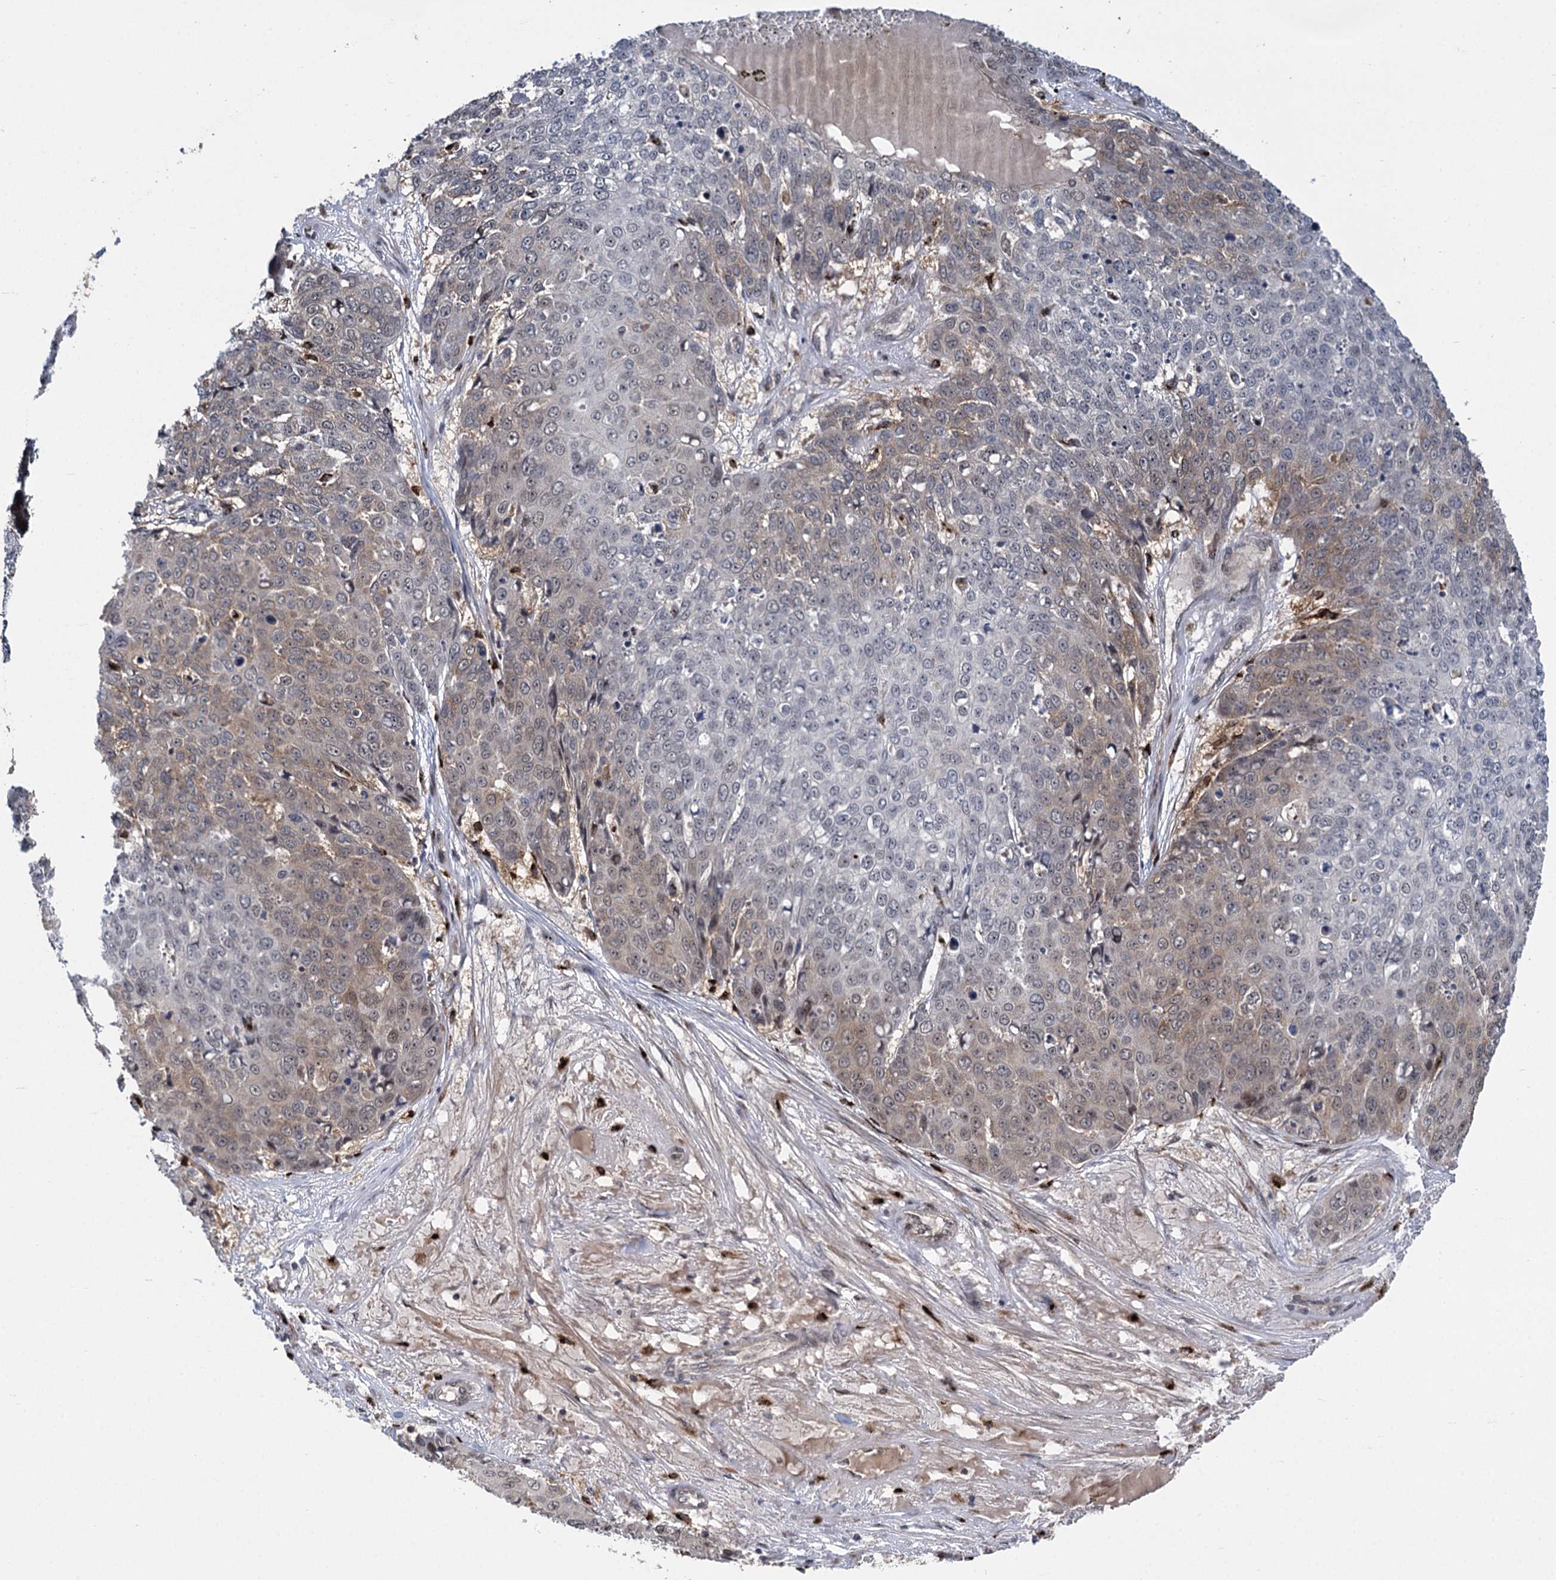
{"staining": {"intensity": "weak", "quantity": "<25%", "location": "cytoplasmic/membranous"}, "tissue": "skin cancer", "cell_type": "Tumor cells", "image_type": "cancer", "snomed": [{"axis": "morphology", "description": "Squamous cell carcinoma, NOS"}, {"axis": "topography", "description": "Skin"}], "caption": "DAB (3,3'-diaminobenzidine) immunohistochemical staining of human squamous cell carcinoma (skin) shows no significant expression in tumor cells.", "gene": "GAL3ST4", "patient": {"sex": "male", "age": 71}}